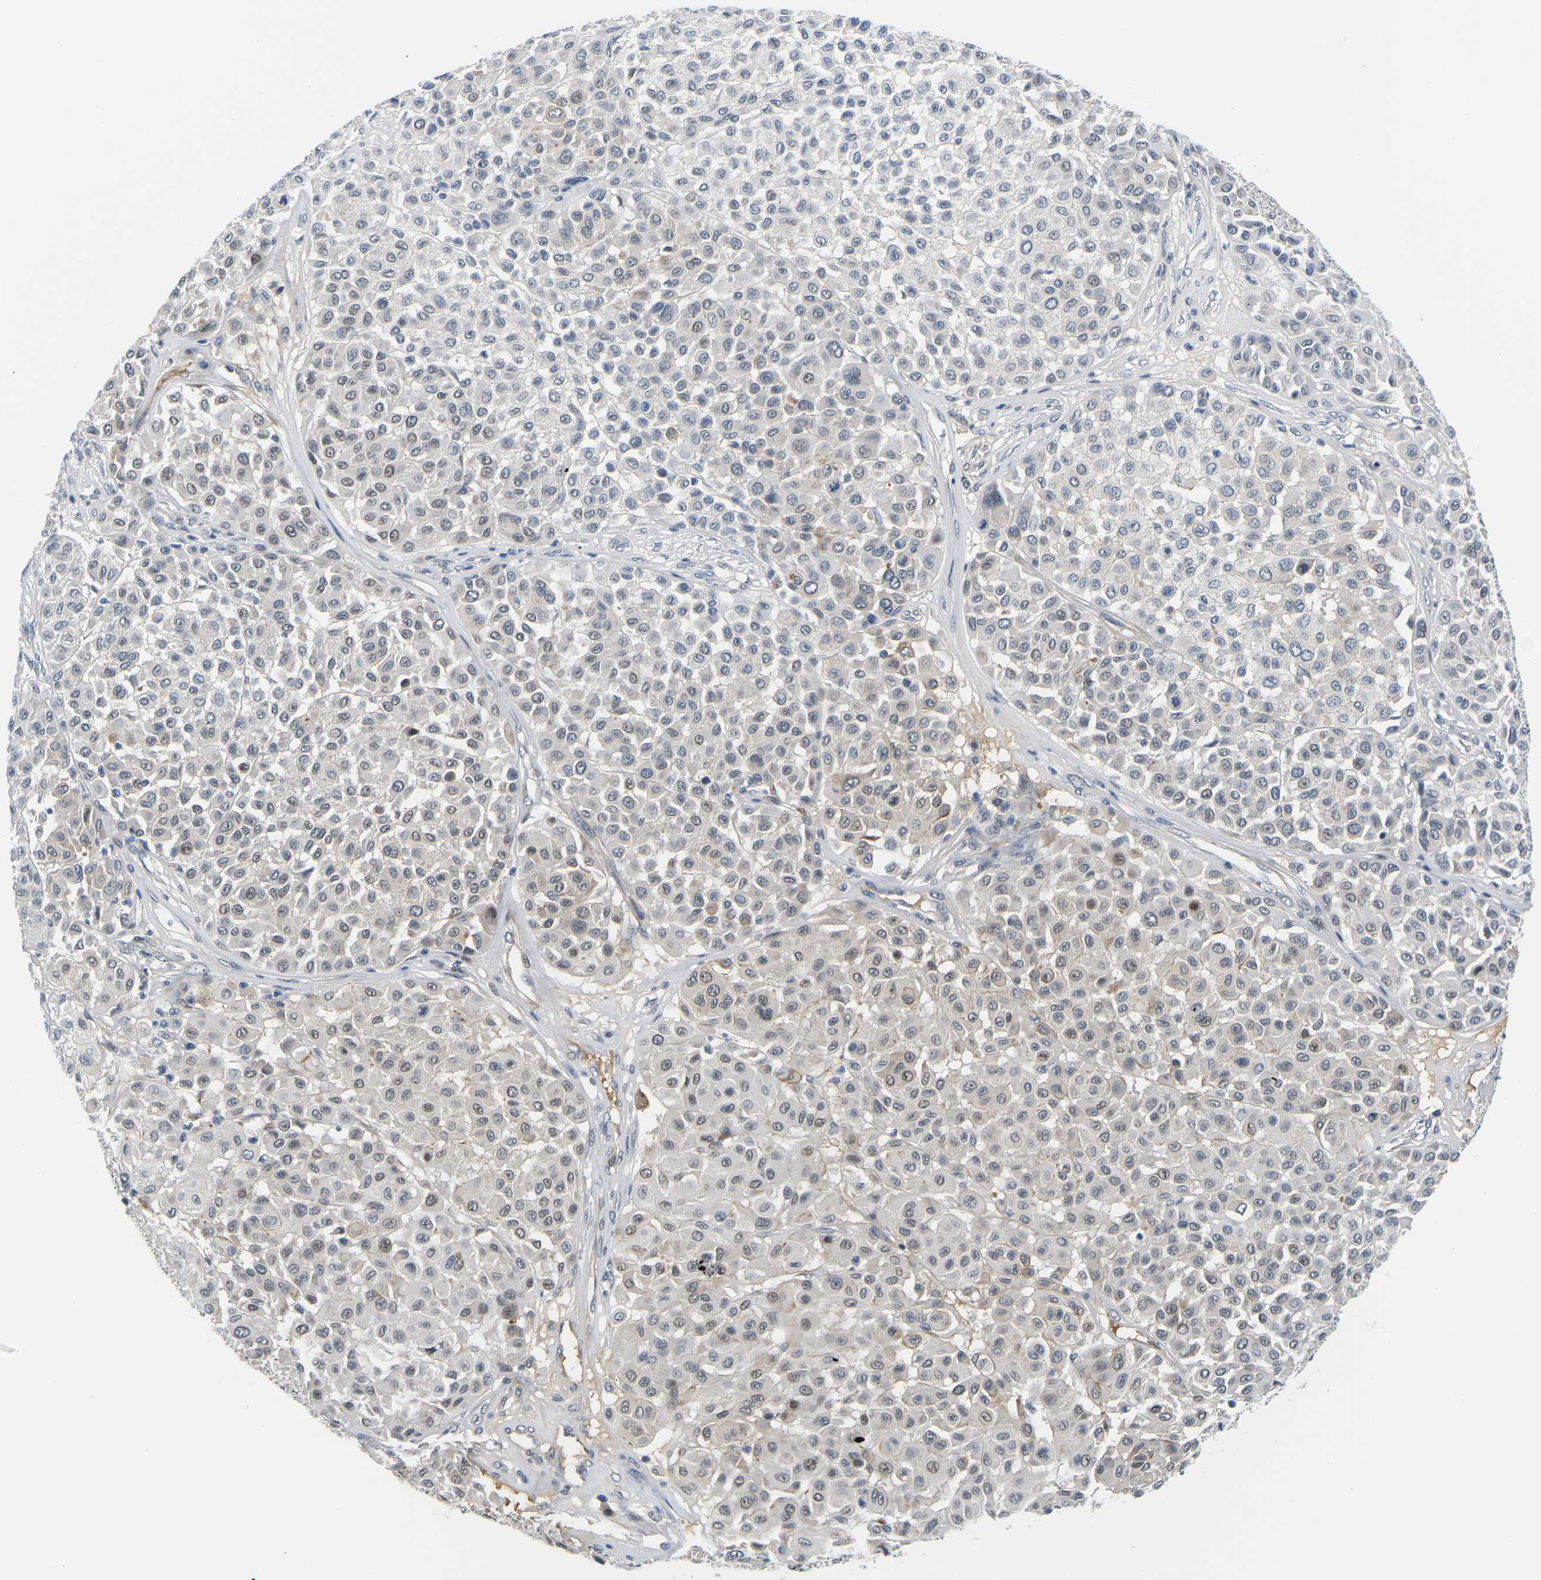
{"staining": {"intensity": "moderate", "quantity": "<25%", "location": "cytoplasmic/membranous,nuclear"}, "tissue": "melanoma", "cell_type": "Tumor cells", "image_type": "cancer", "snomed": [{"axis": "morphology", "description": "Malignant melanoma, Metastatic site"}, {"axis": "topography", "description": "Soft tissue"}], "caption": "Malignant melanoma (metastatic site) was stained to show a protein in brown. There is low levels of moderate cytoplasmic/membranous and nuclear staining in about <25% of tumor cells. (DAB = brown stain, brightfield microscopy at high magnification).", "gene": "PKP2", "patient": {"sex": "male", "age": 41}}